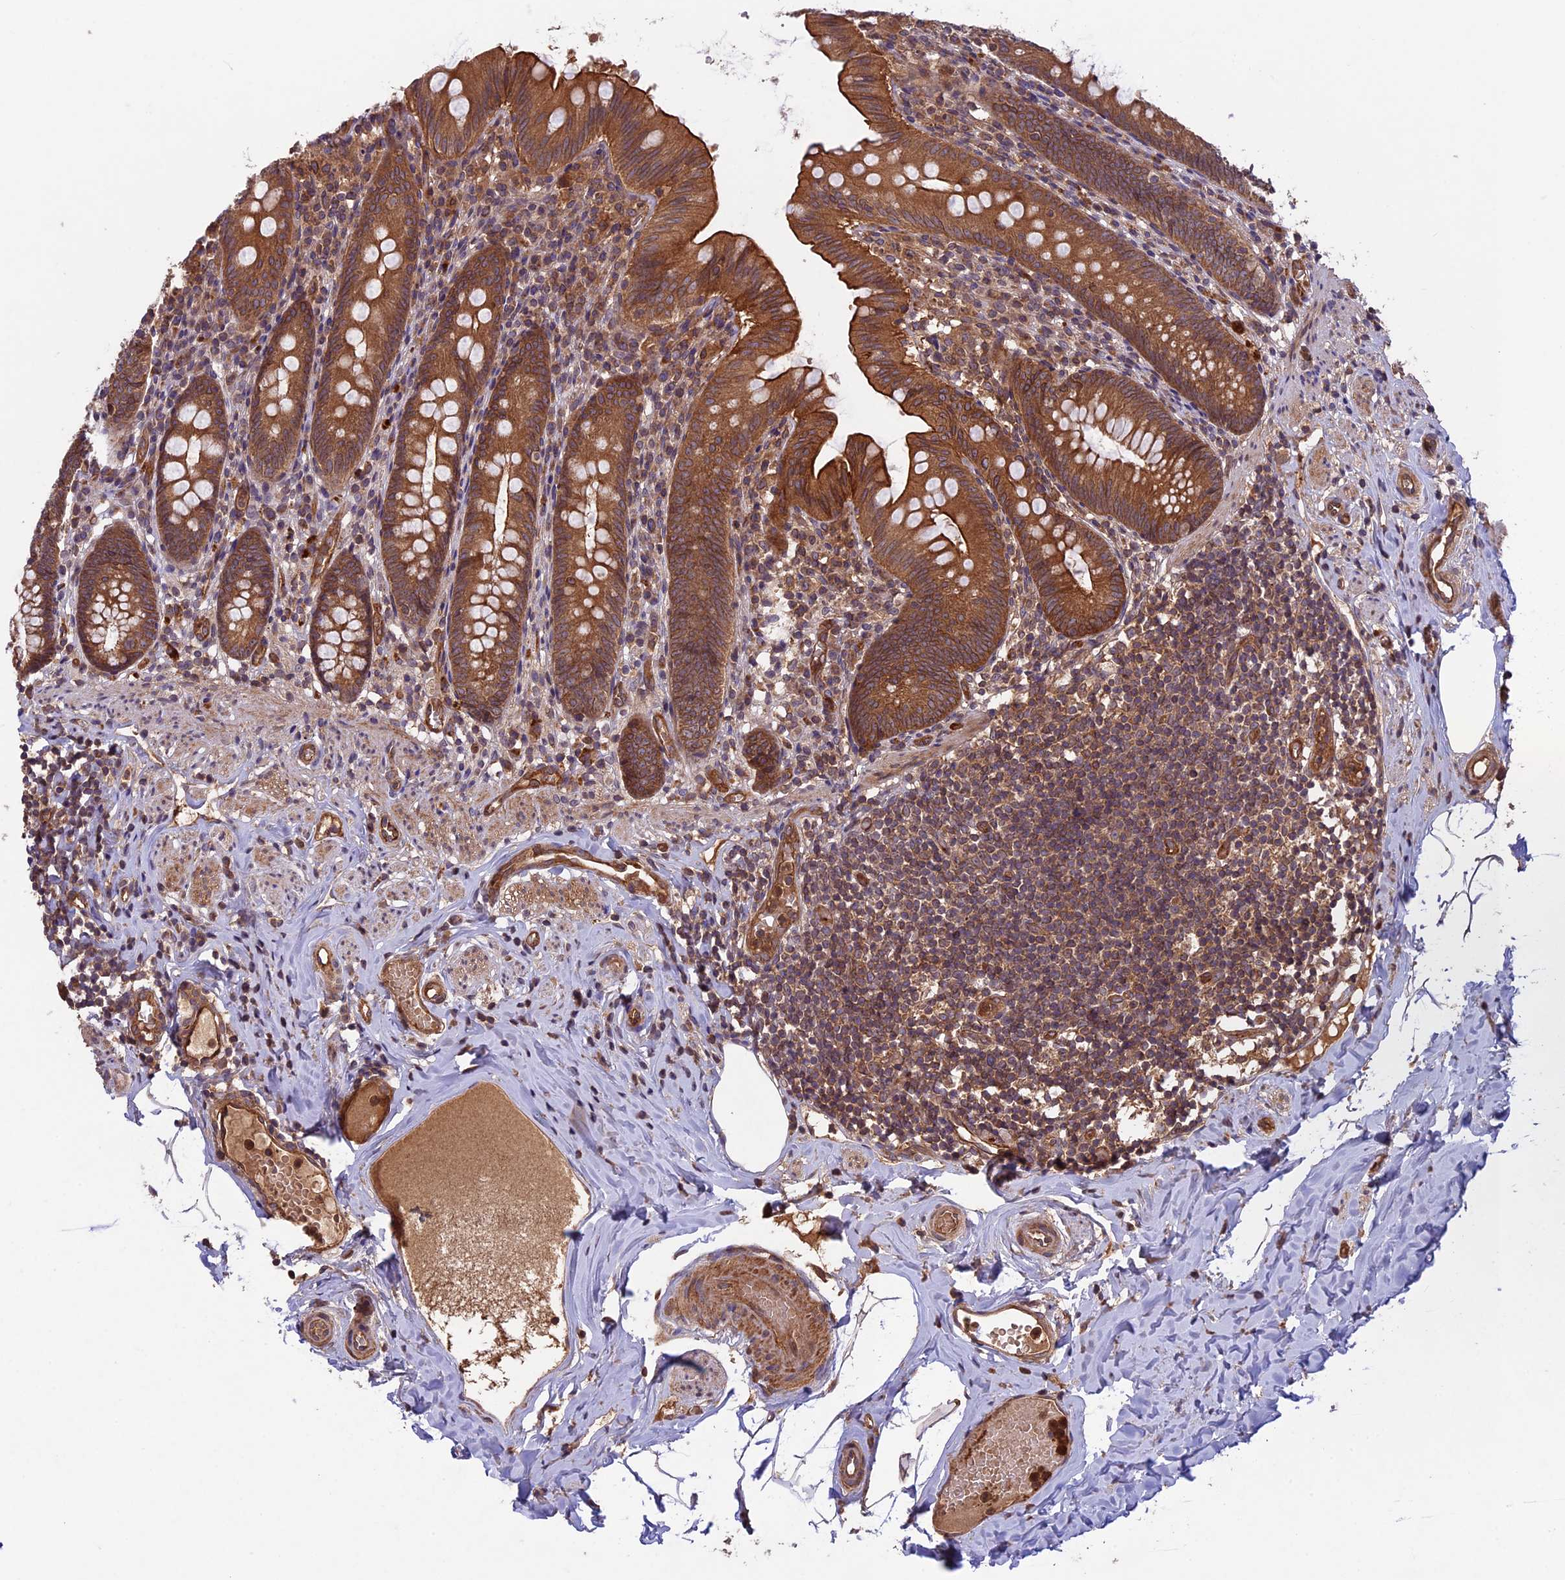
{"staining": {"intensity": "moderate", "quantity": ">75%", "location": "cytoplasmic/membranous"}, "tissue": "appendix", "cell_type": "Glandular cells", "image_type": "normal", "snomed": [{"axis": "morphology", "description": "Normal tissue, NOS"}, {"axis": "topography", "description": "Appendix"}], "caption": "Protein expression by immunohistochemistry (IHC) shows moderate cytoplasmic/membranous positivity in approximately >75% of glandular cells in unremarkable appendix. (IHC, brightfield microscopy, high magnification).", "gene": "CCDC125", "patient": {"sex": "male", "age": 55}}